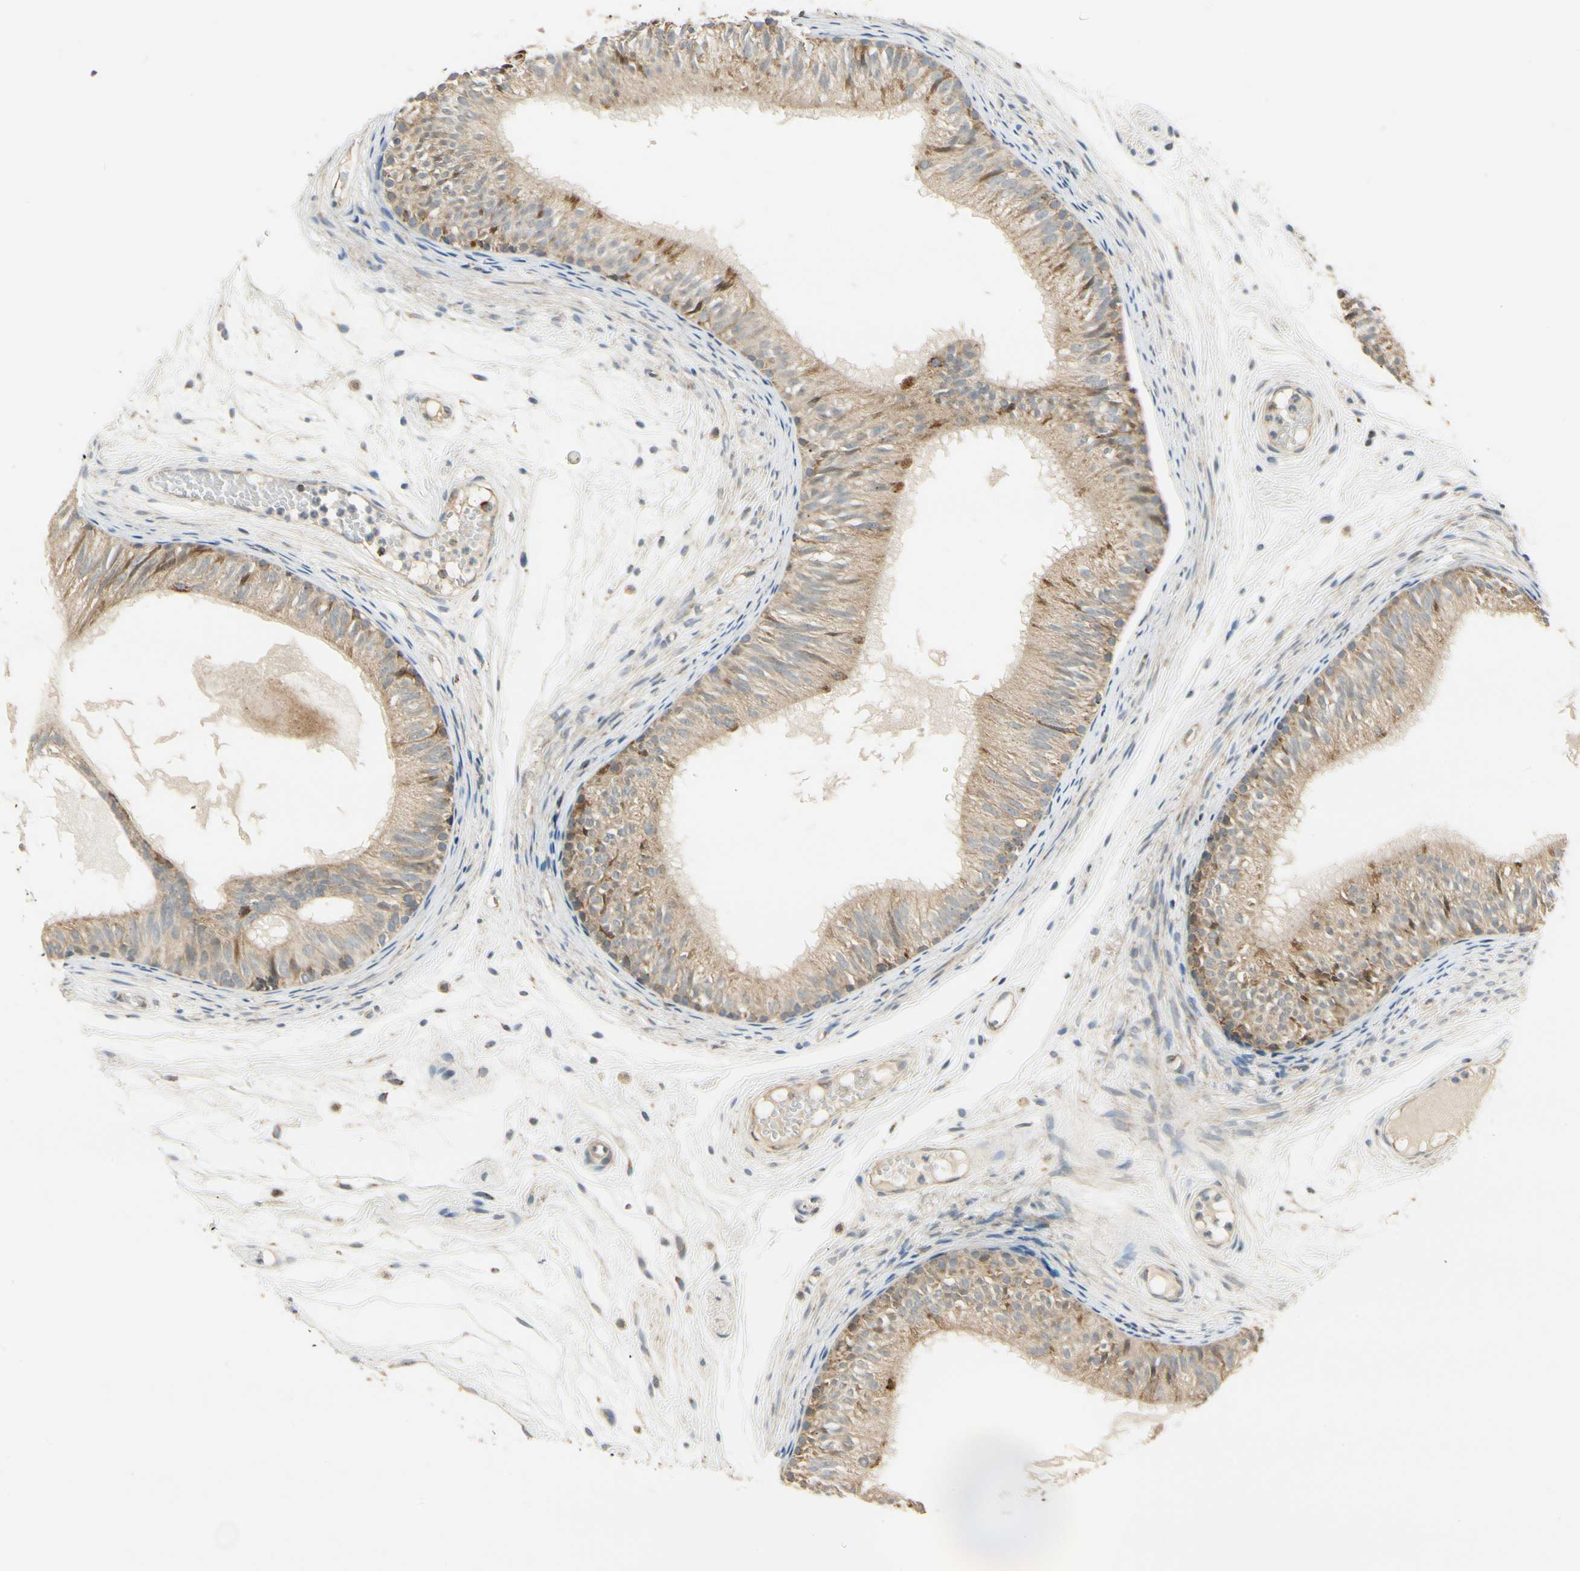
{"staining": {"intensity": "moderate", "quantity": "25%-75%", "location": "cytoplasmic/membranous"}, "tissue": "epididymis", "cell_type": "Glandular cells", "image_type": "normal", "snomed": [{"axis": "morphology", "description": "Normal tissue, NOS"}, {"axis": "morphology", "description": "Atrophy, NOS"}, {"axis": "topography", "description": "Testis"}, {"axis": "topography", "description": "Epididymis"}], "caption": "This photomicrograph reveals IHC staining of benign epididymis, with medium moderate cytoplasmic/membranous expression in approximately 25%-75% of glandular cells.", "gene": "EPHB3", "patient": {"sex": "male", "age": 18}}